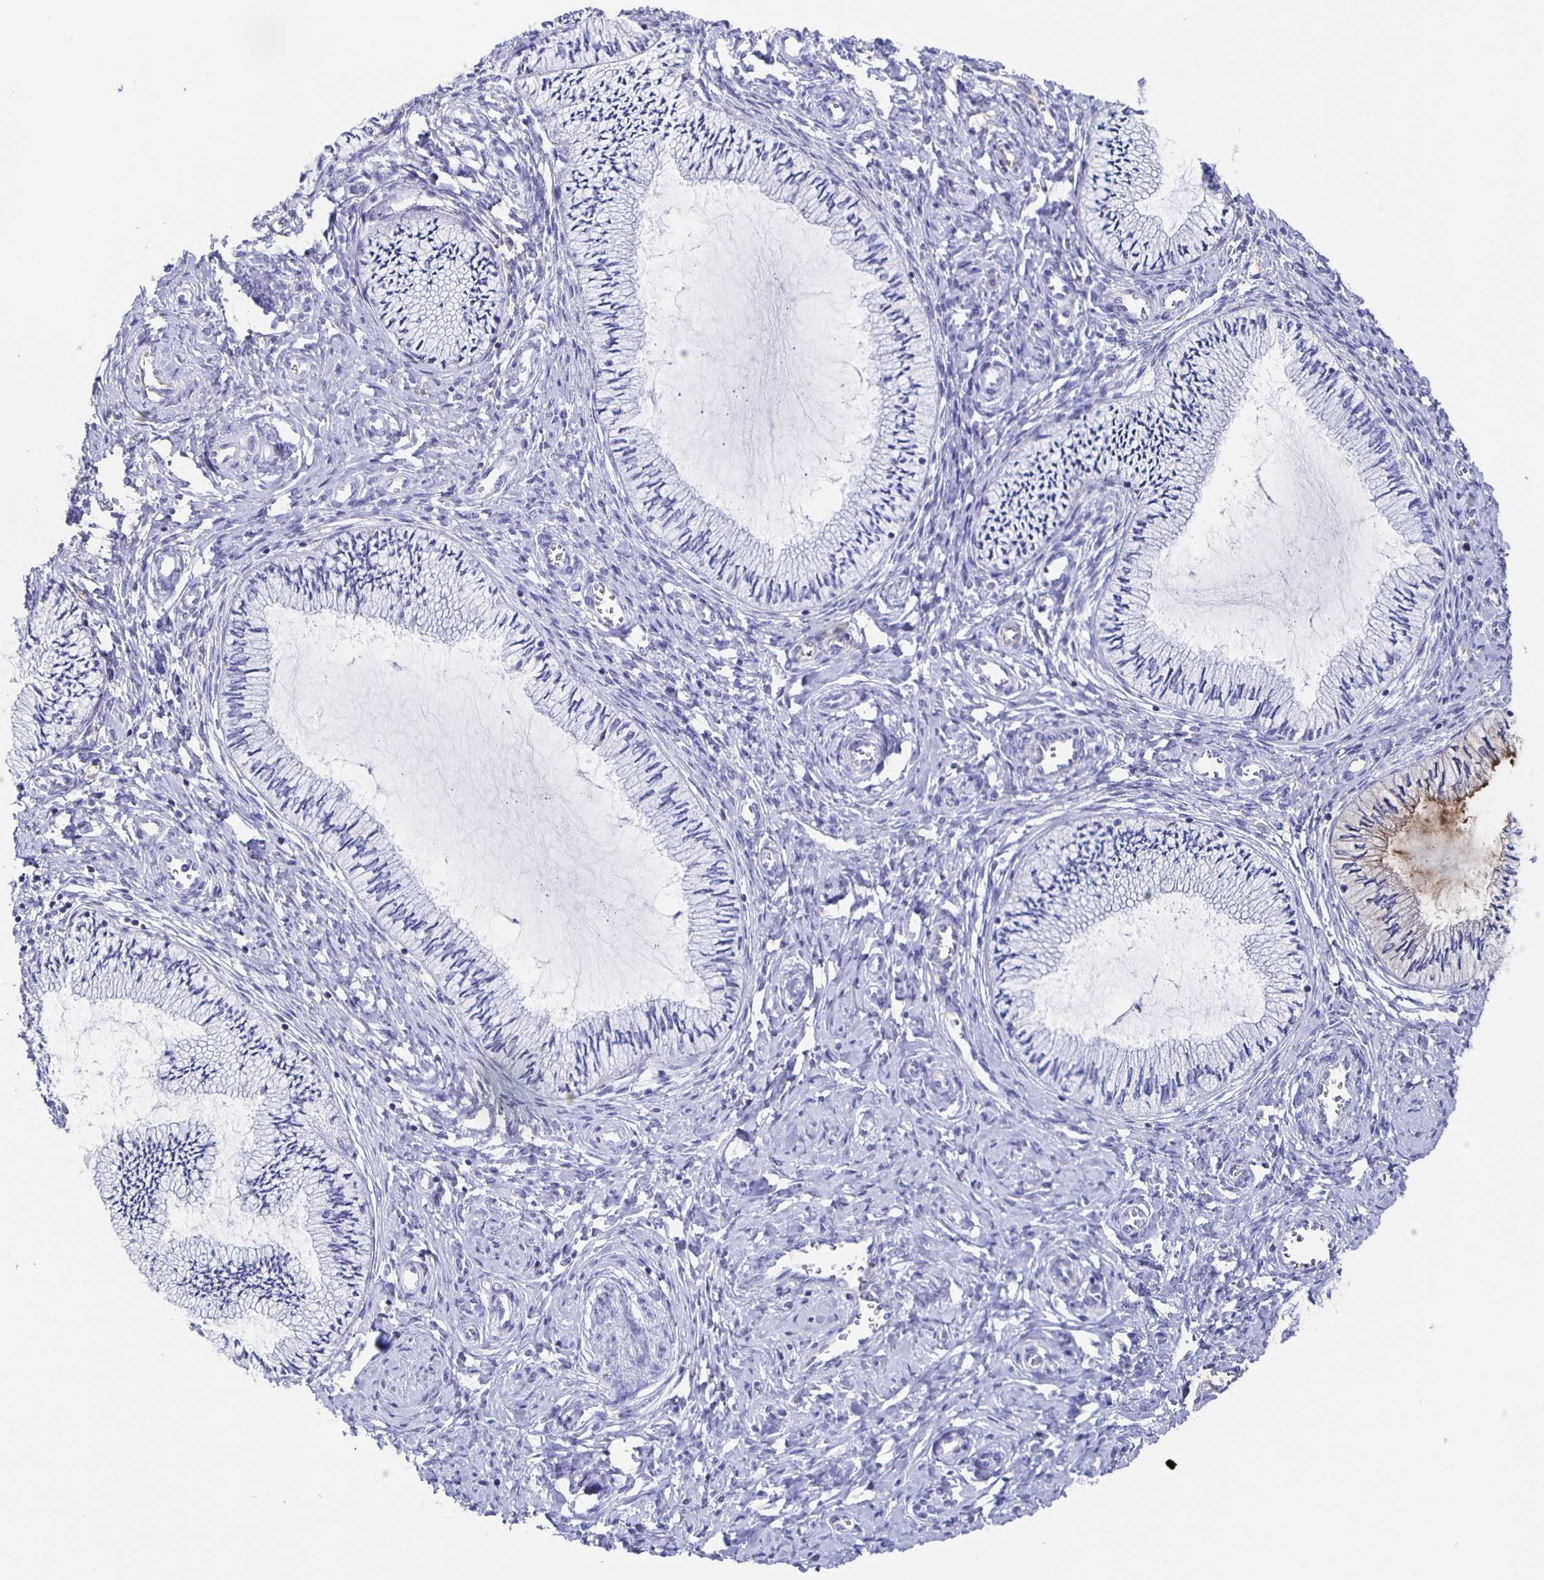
{"staining": {"intensity": "negative", "quantity": "none", "location": "none"}, "tissue": "cervix", "cell_type": "Glandular cells", "image_type": "normal", "snomed": [{"axis": "morphology", "description": "Normal tissue, NOS"}, {"axis": "topography", "description": "Cervix"}], "caption": "An IHC photomicrograph of unremarkable cervix is shown. There is no staining in glandular cells of cervix. (Brightfield microscopy of DAB IHC at high magnification).", "gene": "FGA", "patient": {"sex": "female", "age": 24}}